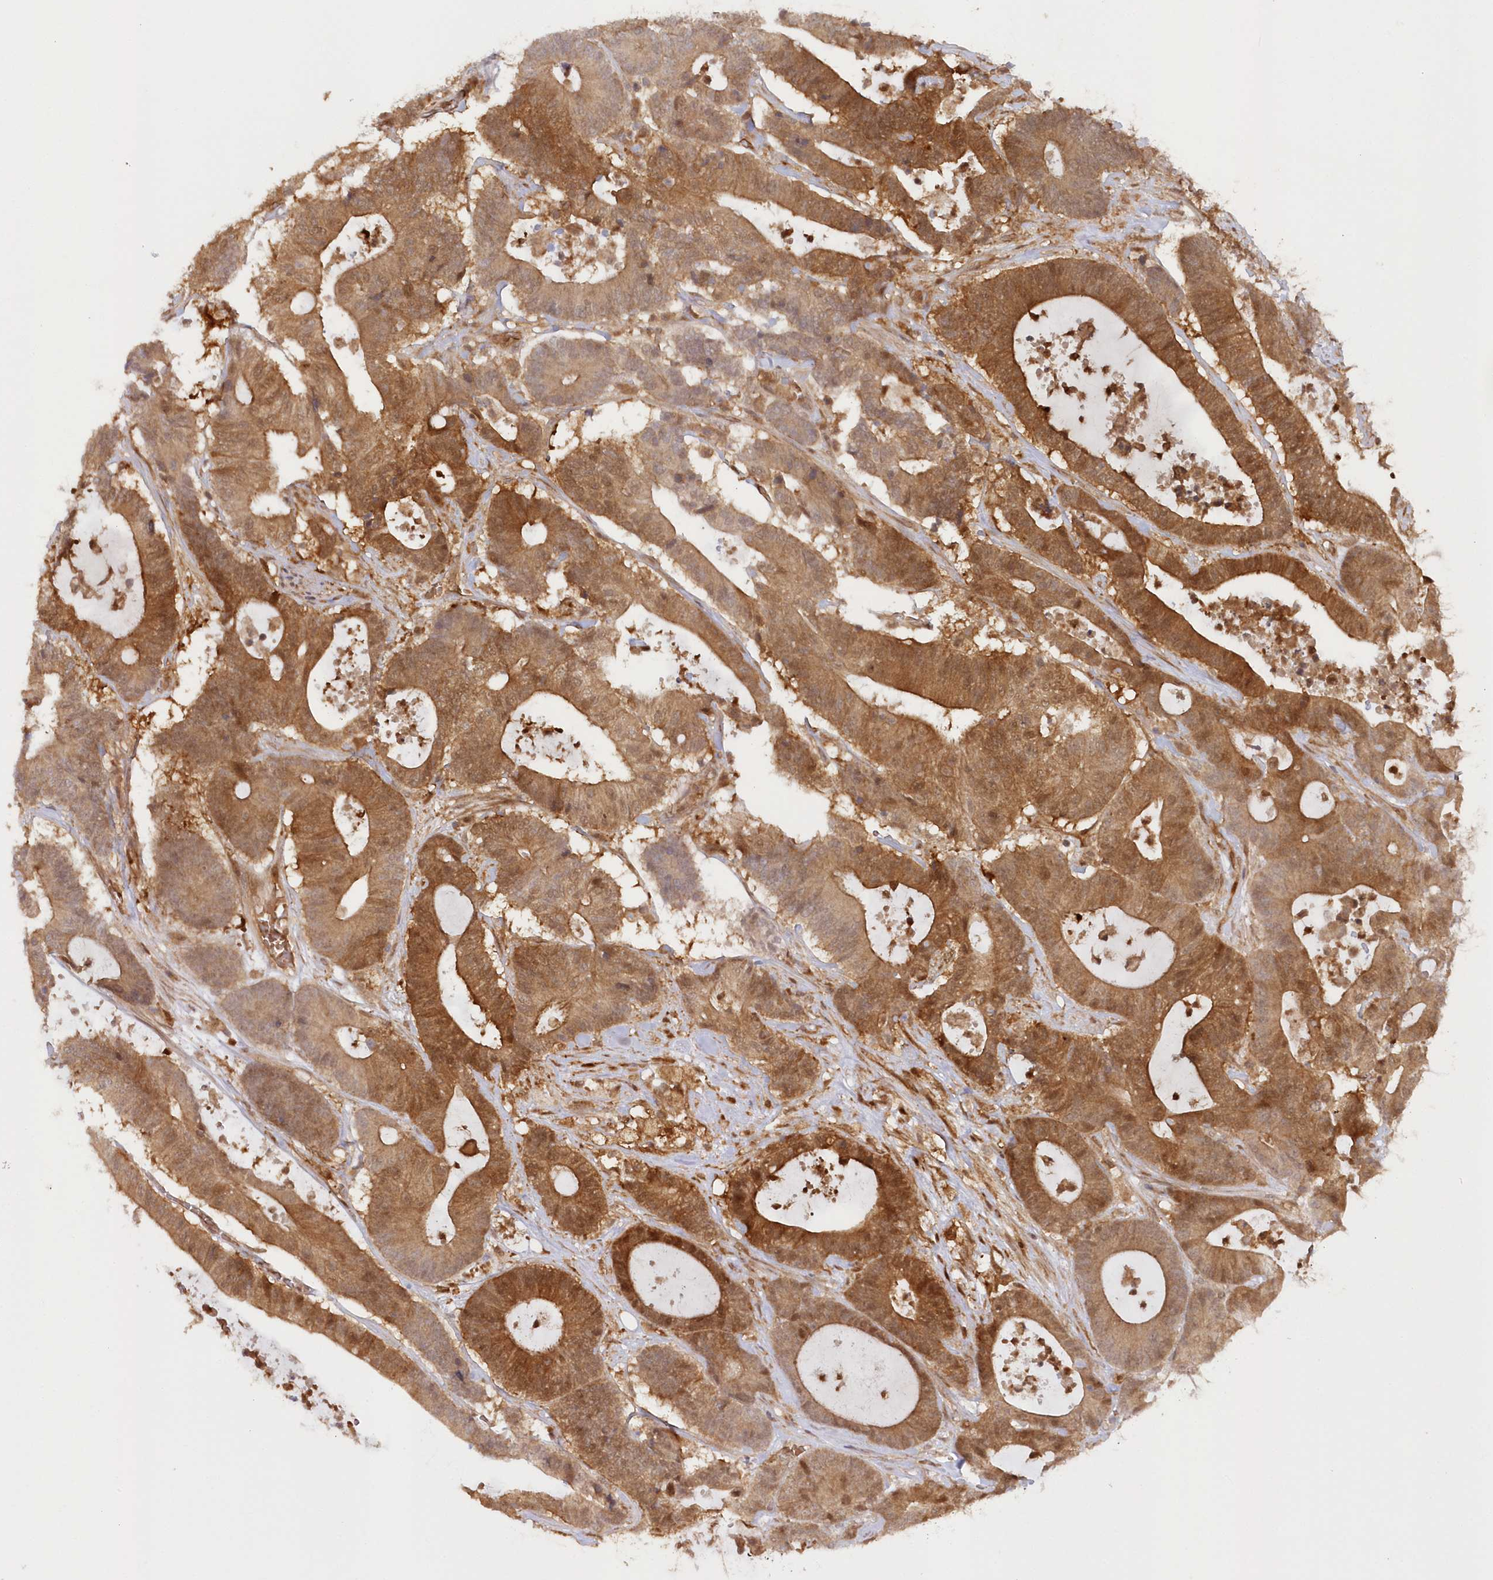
{"staining": {"intensity": "moderate", "quantity": ">75%", "location": "cytoplasmic/membranous,nuclear"}, "tissue": "colorectal cancer", "cell_type": "Tumor cells", "image_type": "cancer", "snomed": [{"axis": "morphology", "description": "Adenocarcinoma, NOS"}, {"axis": "topography", "description": "Colon"}], "caption": "Protein expression by IHC reveals moderate cytoplasmic/membranous and nuclear staining in about >75% of tumor cells in colorectal cancer. Using DAB (3,3'-diaminobenzidine) (brown) and hematoxylin (blue) stains, captured at high magnification using brightfield microscopy.", "gene": "GBE1", "patient": {"sex": "female", "age": 84}}